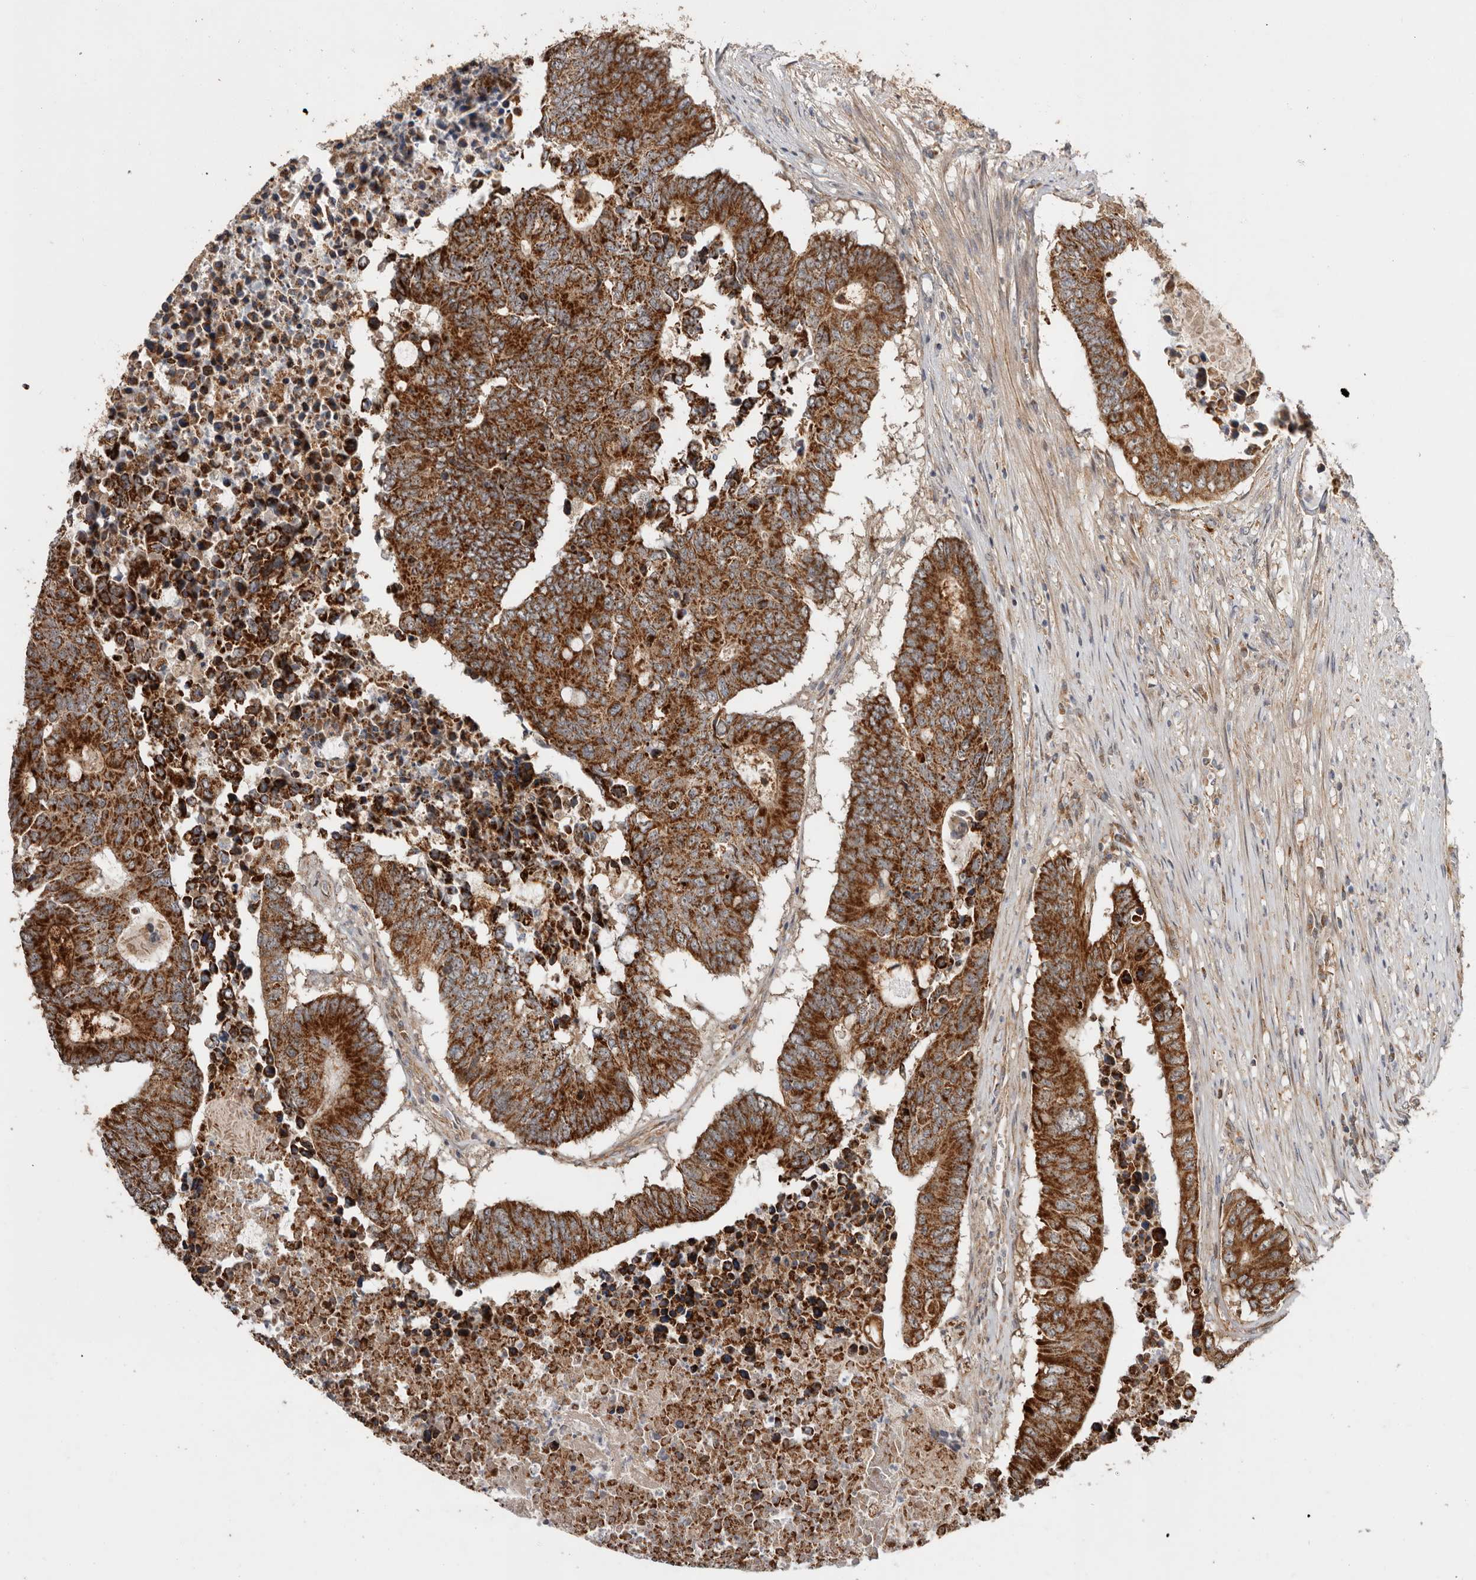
{"staining": {"intensity": "moderate", "quantity": ">75%", "location": "cytoplasmic/membranous,nuclear"}, "tissue": "colorectal cancer", "cell_type": "Tumor cells", "image_type": "cancer", "snomed": [{"axis": "morphology", "description": "Adenocarcinoma, NOS"}, {"axis": "topography", "description": "Colon"}], "caption": "Immunohistochemistry (DAB (3,3'-diaminobenzidine)) staining of colorectal cancer (adenocarcinoma) exhibits moderate cytoplasmic/membranous and nuclear protein staining in about >75% of tumor cells. Using DAB (brown) and hematoxylin (blue) stains, captured at high magnification using brightfield microscopy.", "gene": "PROKR1", "patient": {"sex": "male", "age": 87}}